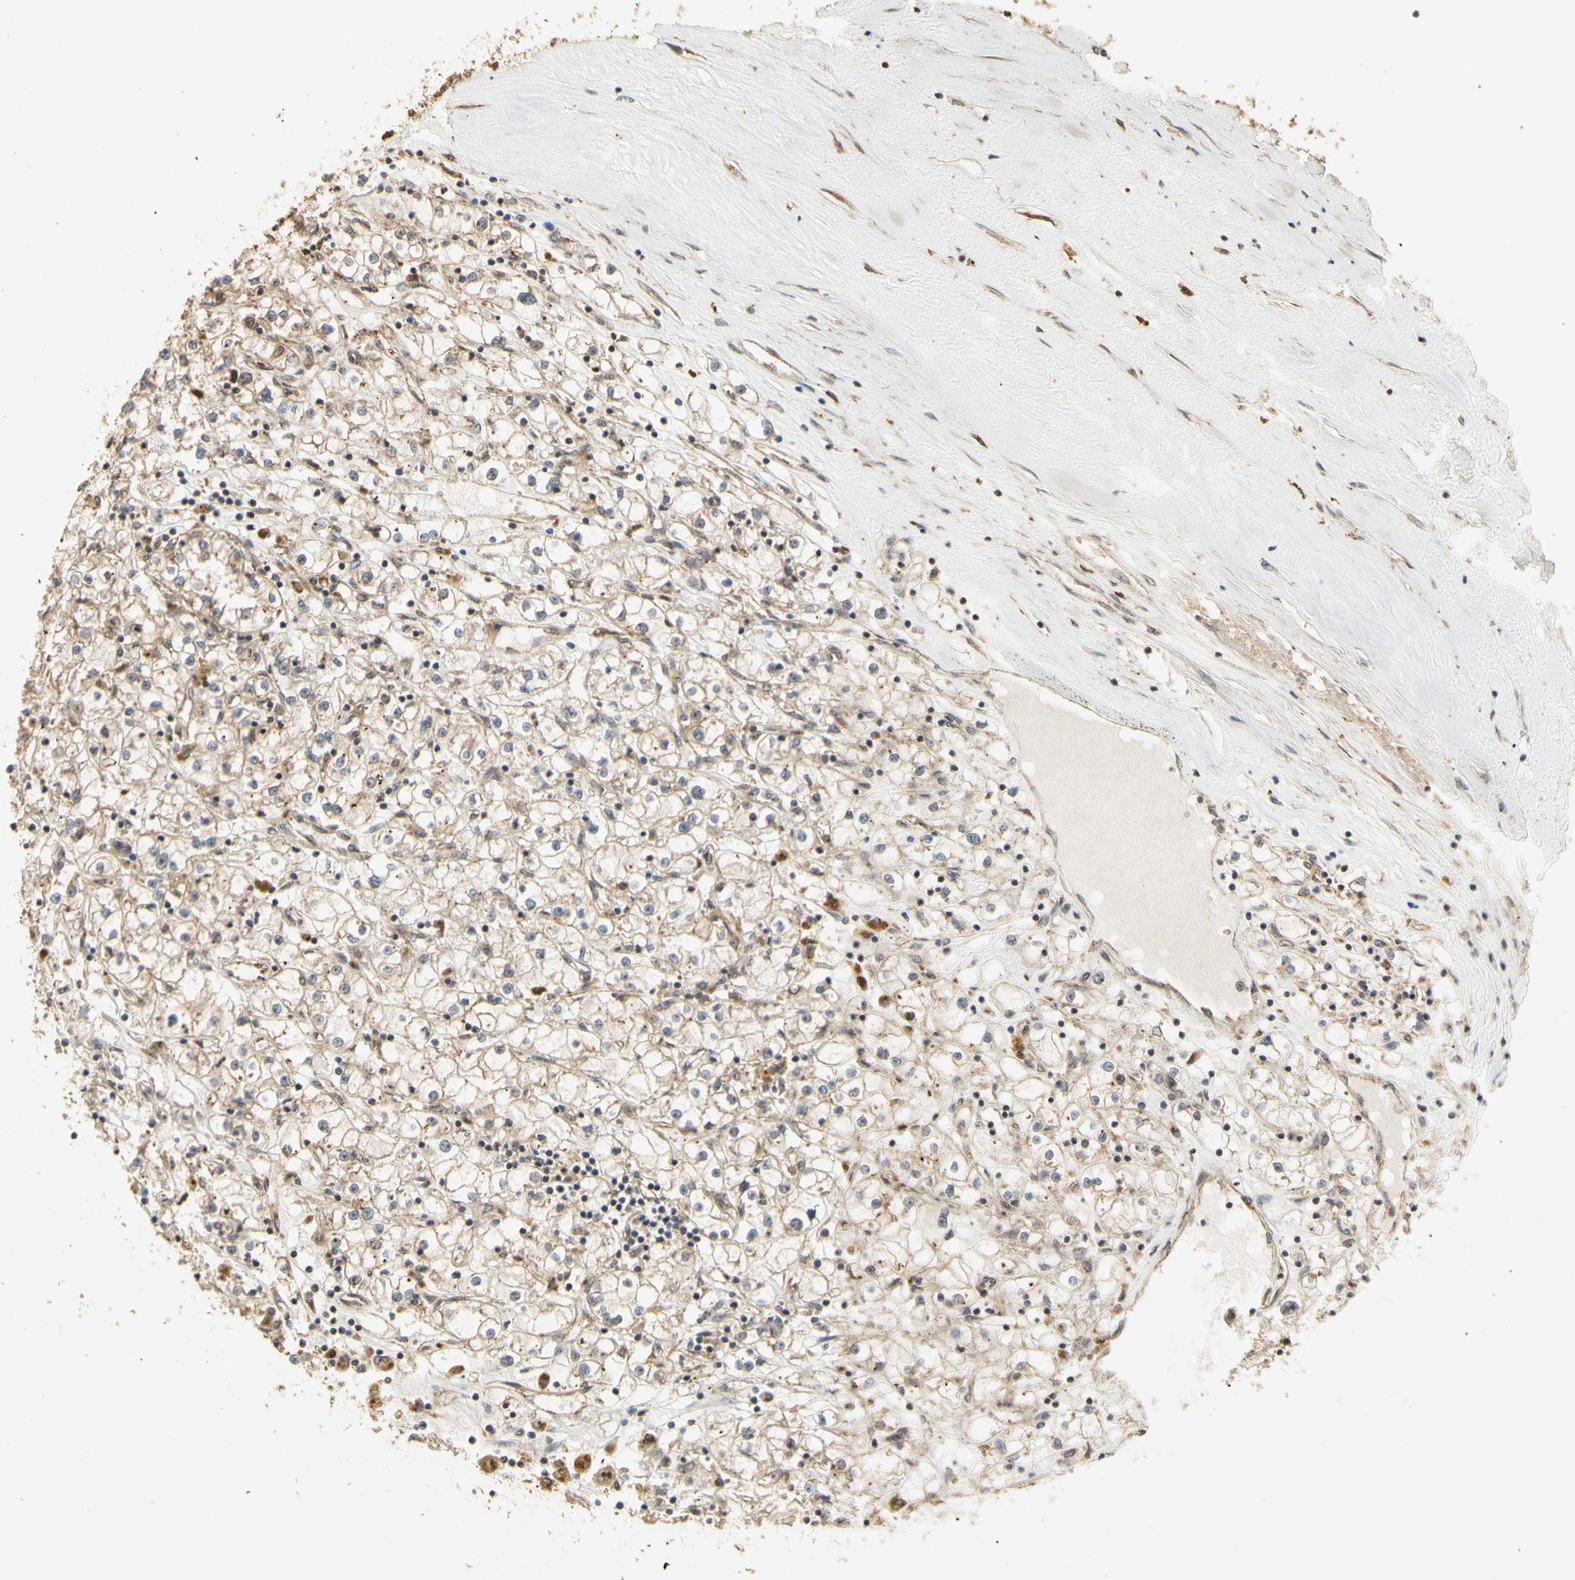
{"staining": {"intensity": "weak", "quantity": ">75%", "location": "cytoplasmic/membranous"}, "tissue": "renal cancer", "cell_type": "Tumor cells", "image_type": "cancer", "snomed": [{"axis": "morphology", "description": "Adenocarcinoma, NOS"}, {"axis": "topography", "description": "Kidney"}], "caption": "Tumor cells demonstrate low levels of weak cytoplasmic/membranous positivity in about >75% of cells in human renal cancer (adenocarcinoma).", "gene": "GTF2E2", "patient": {"sex": "male", "age": 56}}